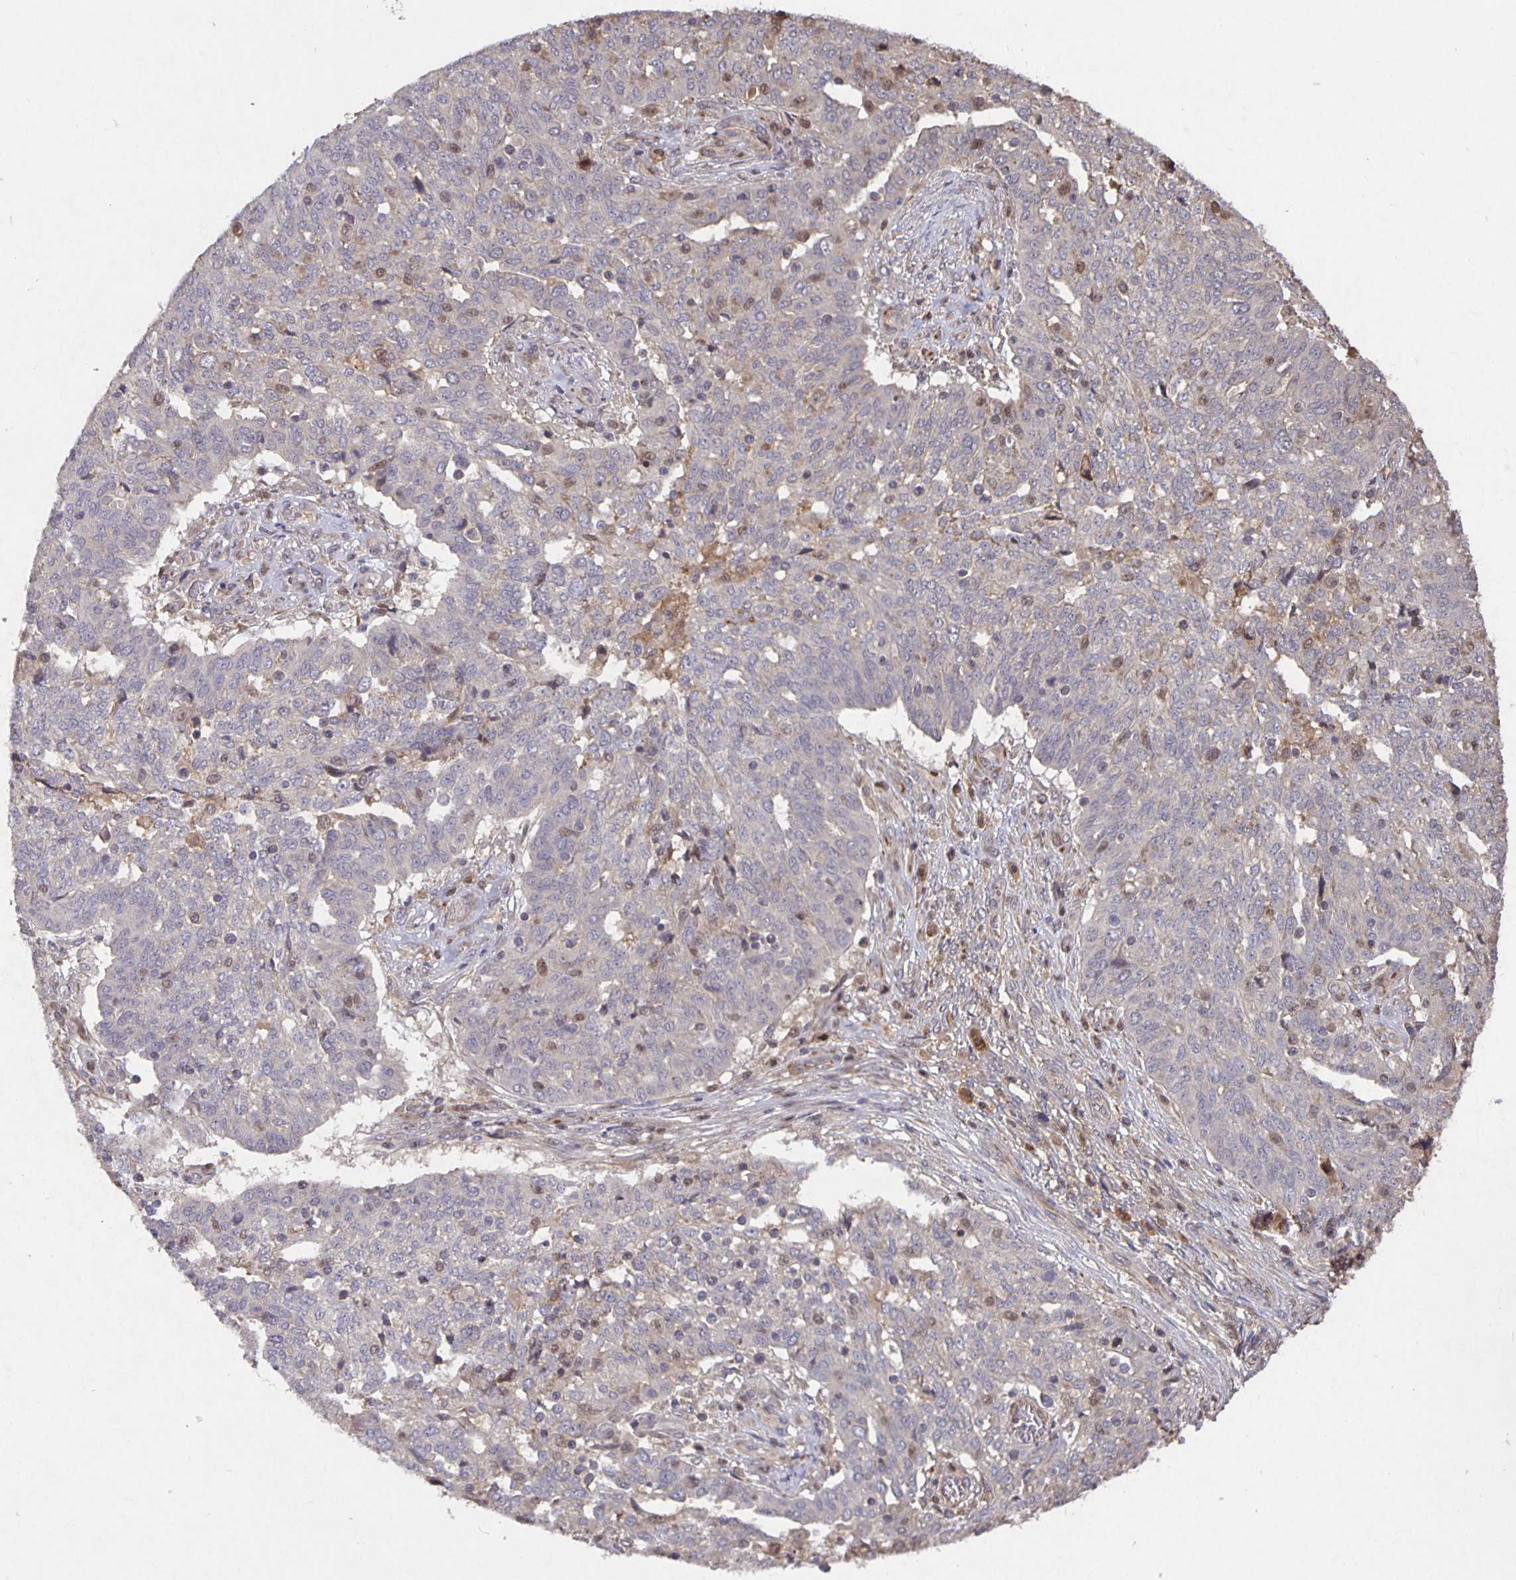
{"staining": {"intensity": "negative", "quantity": "none", "location": "none"}, "tissue": "ovarian cancer", "cell_type": "Tumor cells", "image_type": "cancer", "snomed": [{"axis": "morphology", "description": "Cystadenocarcinoma, serous, NOS"}, {"axis": "topography", "description": "Ovary"}], "caption": "An immunohistochemistry micrograph of ovarian cancer (serous cystadenocarcinoma) is shown. There is no staining in tumor cells of ovarian cancer (serous cystadenocarcinoma).", "gene": "NOG", "patient": {"sex": "female", "age": 67}}